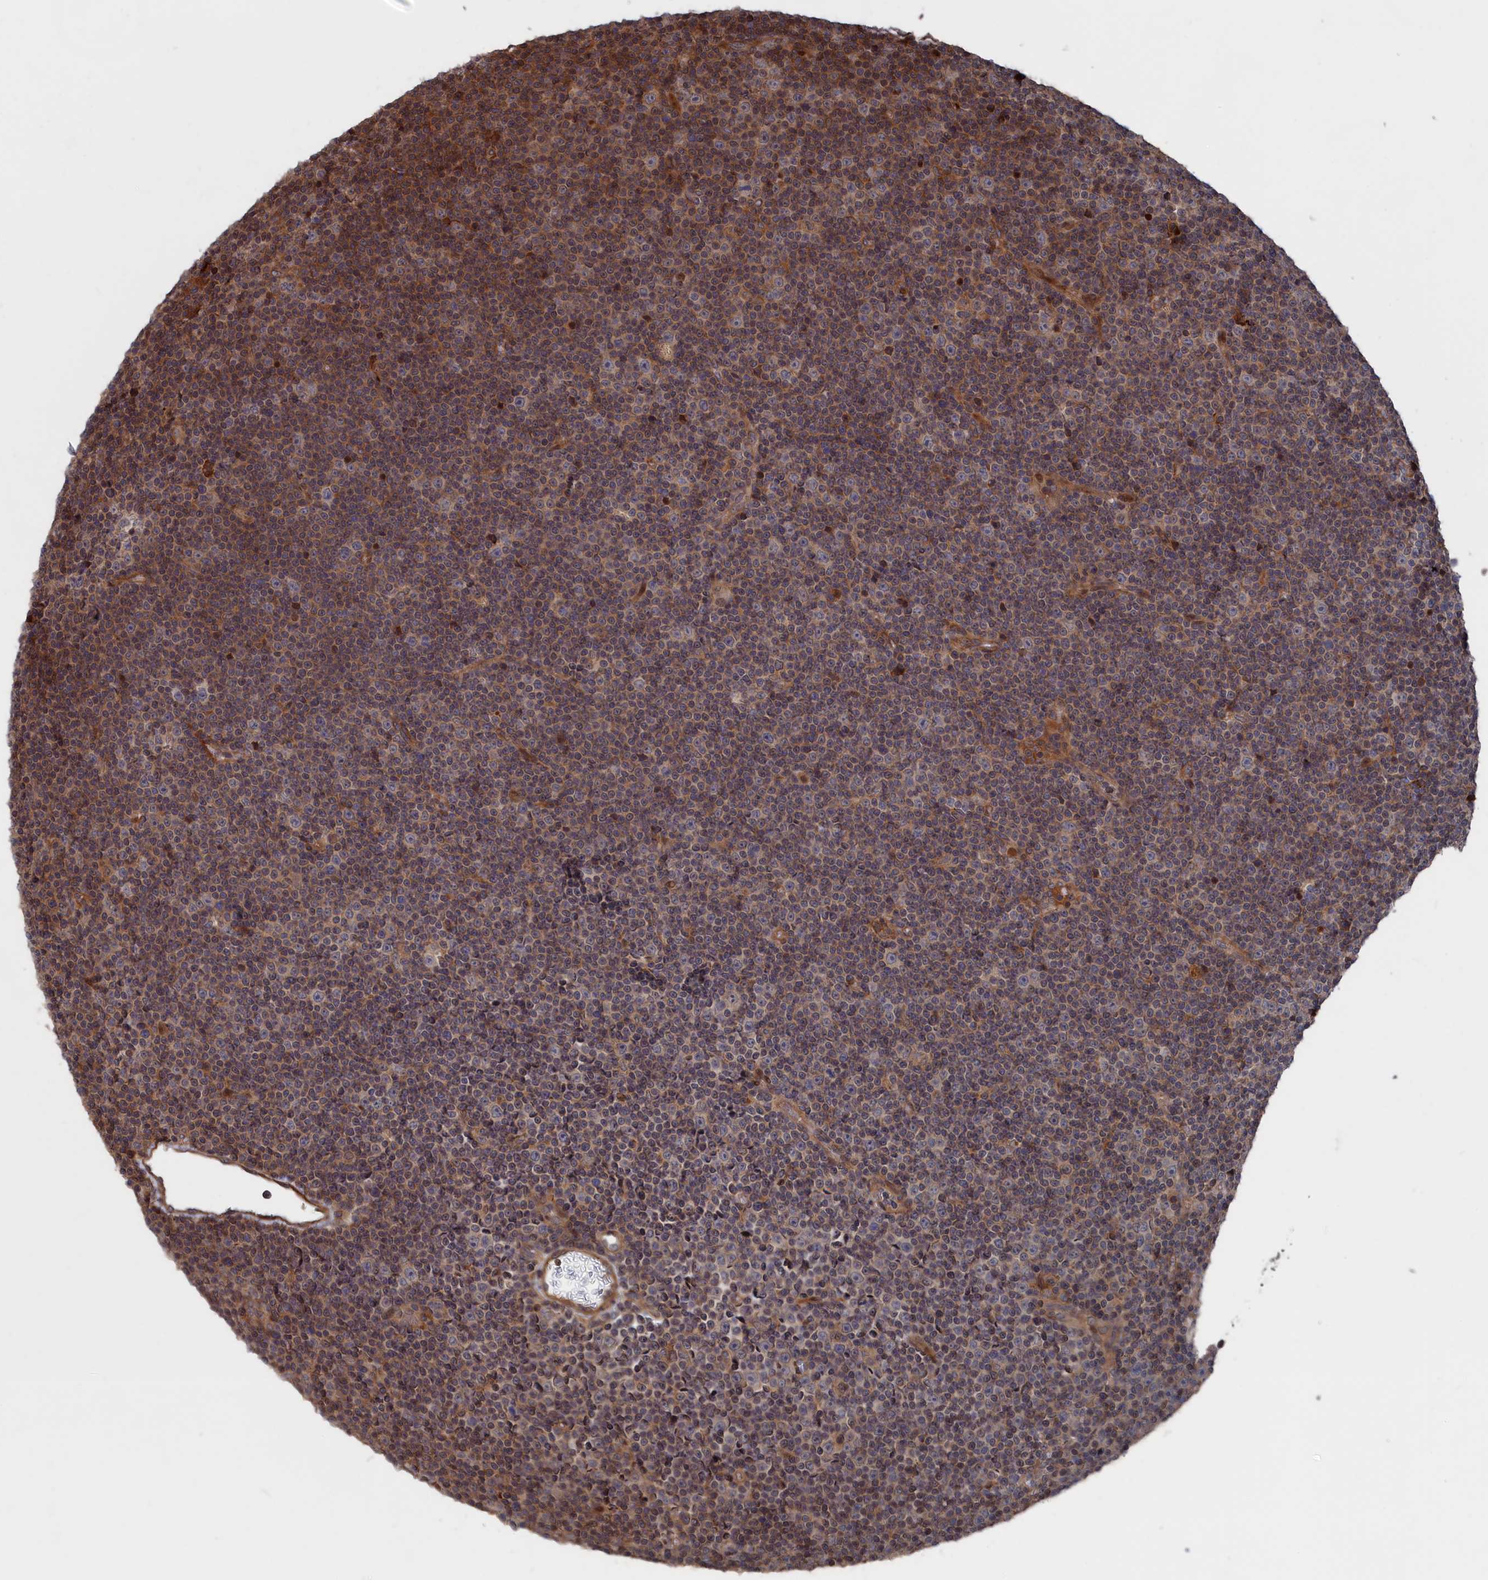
{"staining": {"intensity": "weak", "quantity": "<25%", "location": "cytoplasmic/membranous"}, "tissue": "lymphoma", "cell_type": "Tumor cells", "image_type": "cancer", "snomed": [{"axis": "morphology", "description": "Malignant lymphoma, non-Hodgkin's type, Low grade"}, {"axis": "topography", "description": "Lymph node"}], "caption": "This is an immunohistochemistry histopathology image of human low-grade malignant lymphoma, non-Hodgkin's type. There is no expression in tumor cells.", "gene": "PLA2G15", "patient": {"sex": "female", "age": 67}}